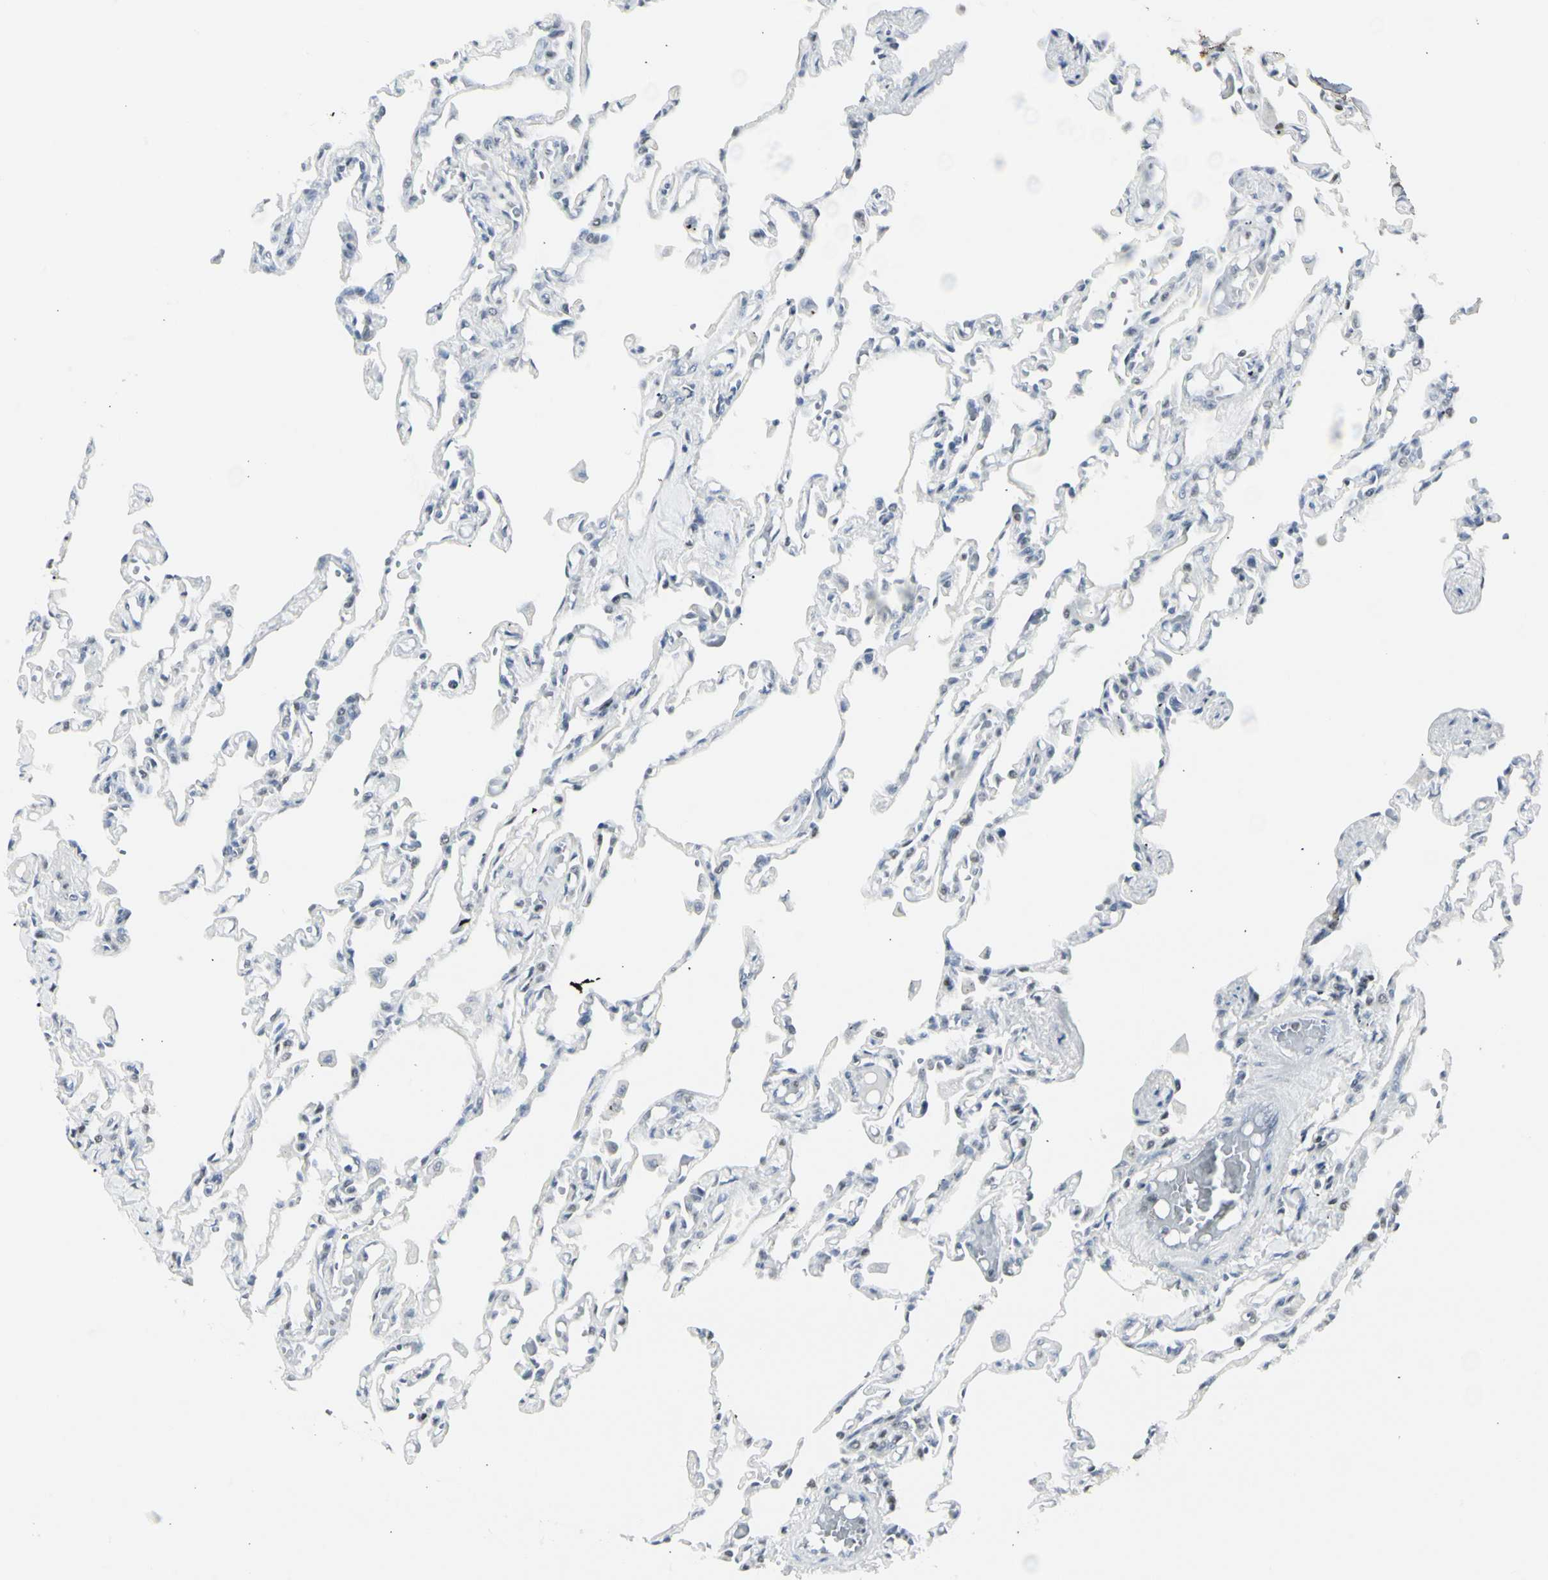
{"staining": {"intensity": "negative", "quantity": "none", "location": "none"}, "tissue": "lung", "cell_type": "Alveolar cells", "image_type": "normal", "snomed": [{"axis": "morphology", "description": "Normal tissue, NOS"}, {"axis": "topography", "description": "Lung"}], "caption": "Micrograph shows no significant protein positivity in alveolar cells of unremarkable lung. (DAB immunohistochemistry (IHC), high magnification).", "gene": "ZBTB7B", "patient": {"sex": "male", "age": 21}}